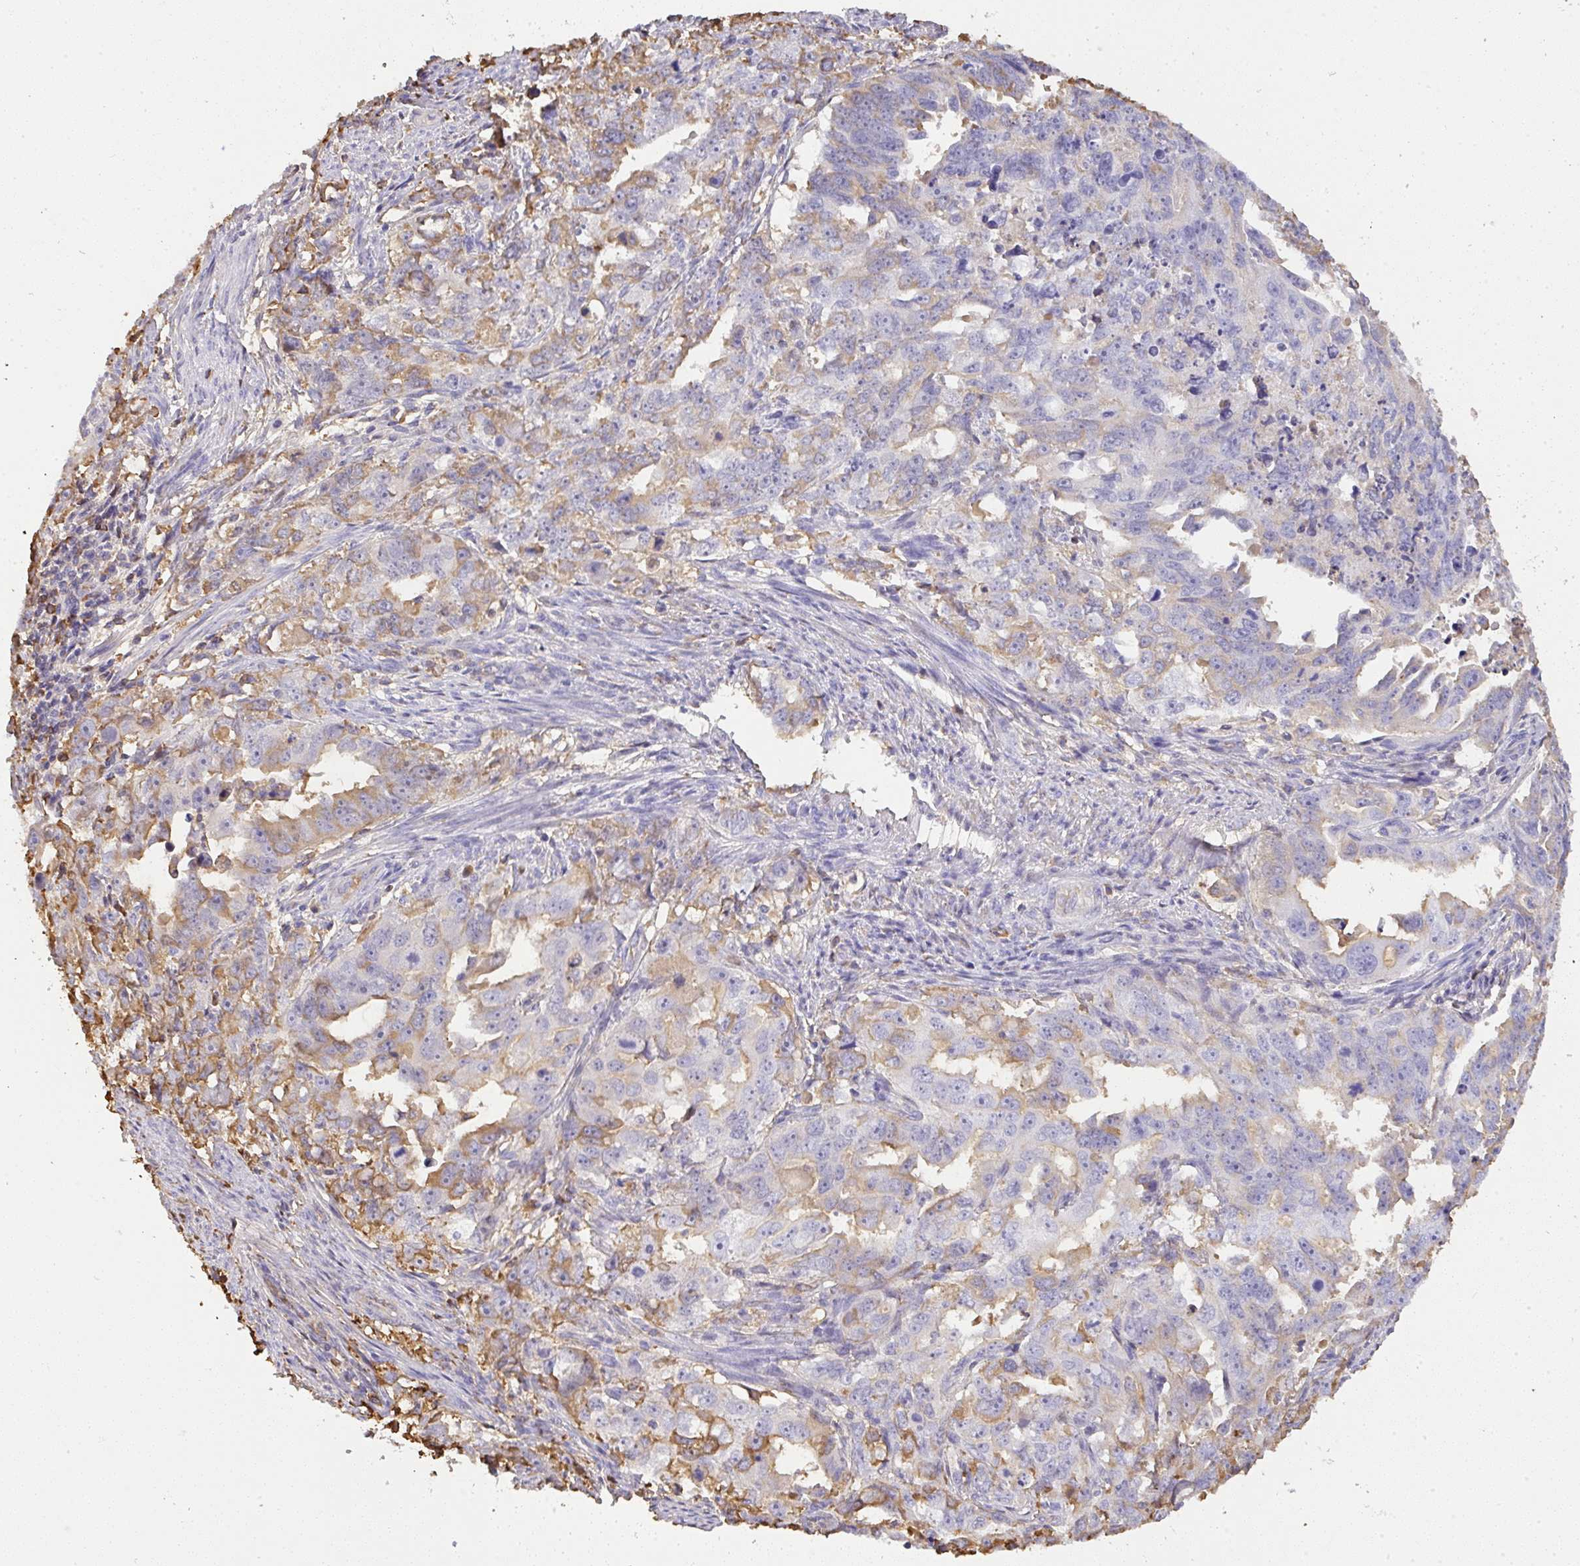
{"staining": {"intensity": "moderate", "quantity": "<25%", "location": "cytoplasmic/membranous"}, "tissue": "endometrial cancer", "cell_type": "Tumor cells", "image_type": "cancer", "snomed": [{"axis": "morphology", "description": "Adenocarcinoma, NOS"}, {"axis": "topography", "description": "Endometrium"}], "caption": "The image reveals a brown stain indicating the presence of a protein in the cytoplasmic/membranous of tumor cells in adenocarcinoma (endometrial). The staining was performed using DAB, with brown indicating positive protein expression. Nuclei are stained blue with hematoxylin.", "gene": "SMYD5", "patient": {"sex": "female", "age": 65}}